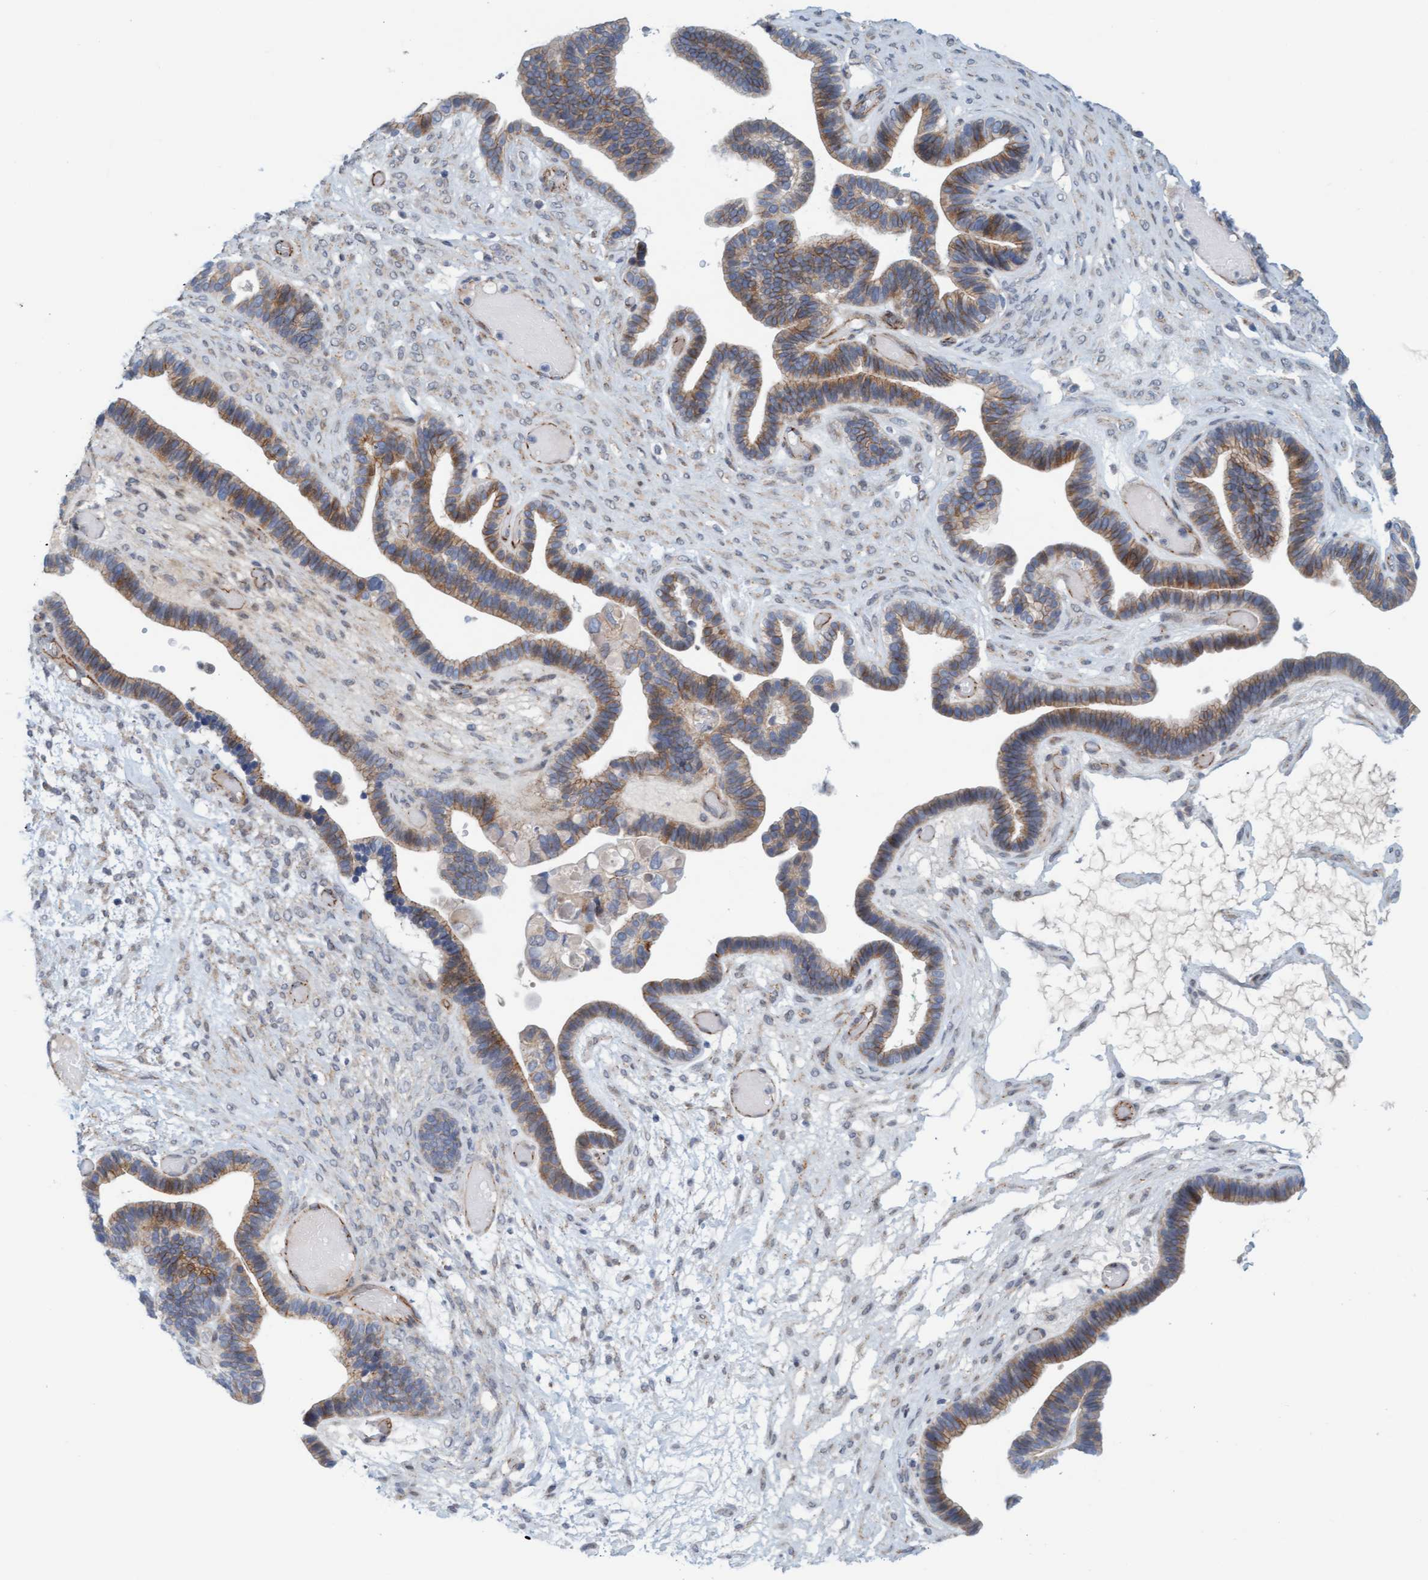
{"staining": {"intensity": "weak", "quantity": ">75%", "location": "cytoplasmic/membranous"}, "tissue": "ovarian cancer", "cell_type": "Tumor cells", "image_type": "cancer", "snomed": [{"axis": "morphology", "description": "Cystadenocarcinoma, serous, NOS"}, {"axis": "topography", "description": "Ovary"}], "caption": "Human ovarian serous cystadenocarcinoma stained for a protein (brown) exhibits weak cytoplasmic/membranous positive staining in about >75% of tumor cells.", "gene": "KRBA2", "patient": {"sex": "female", "age": 56}}